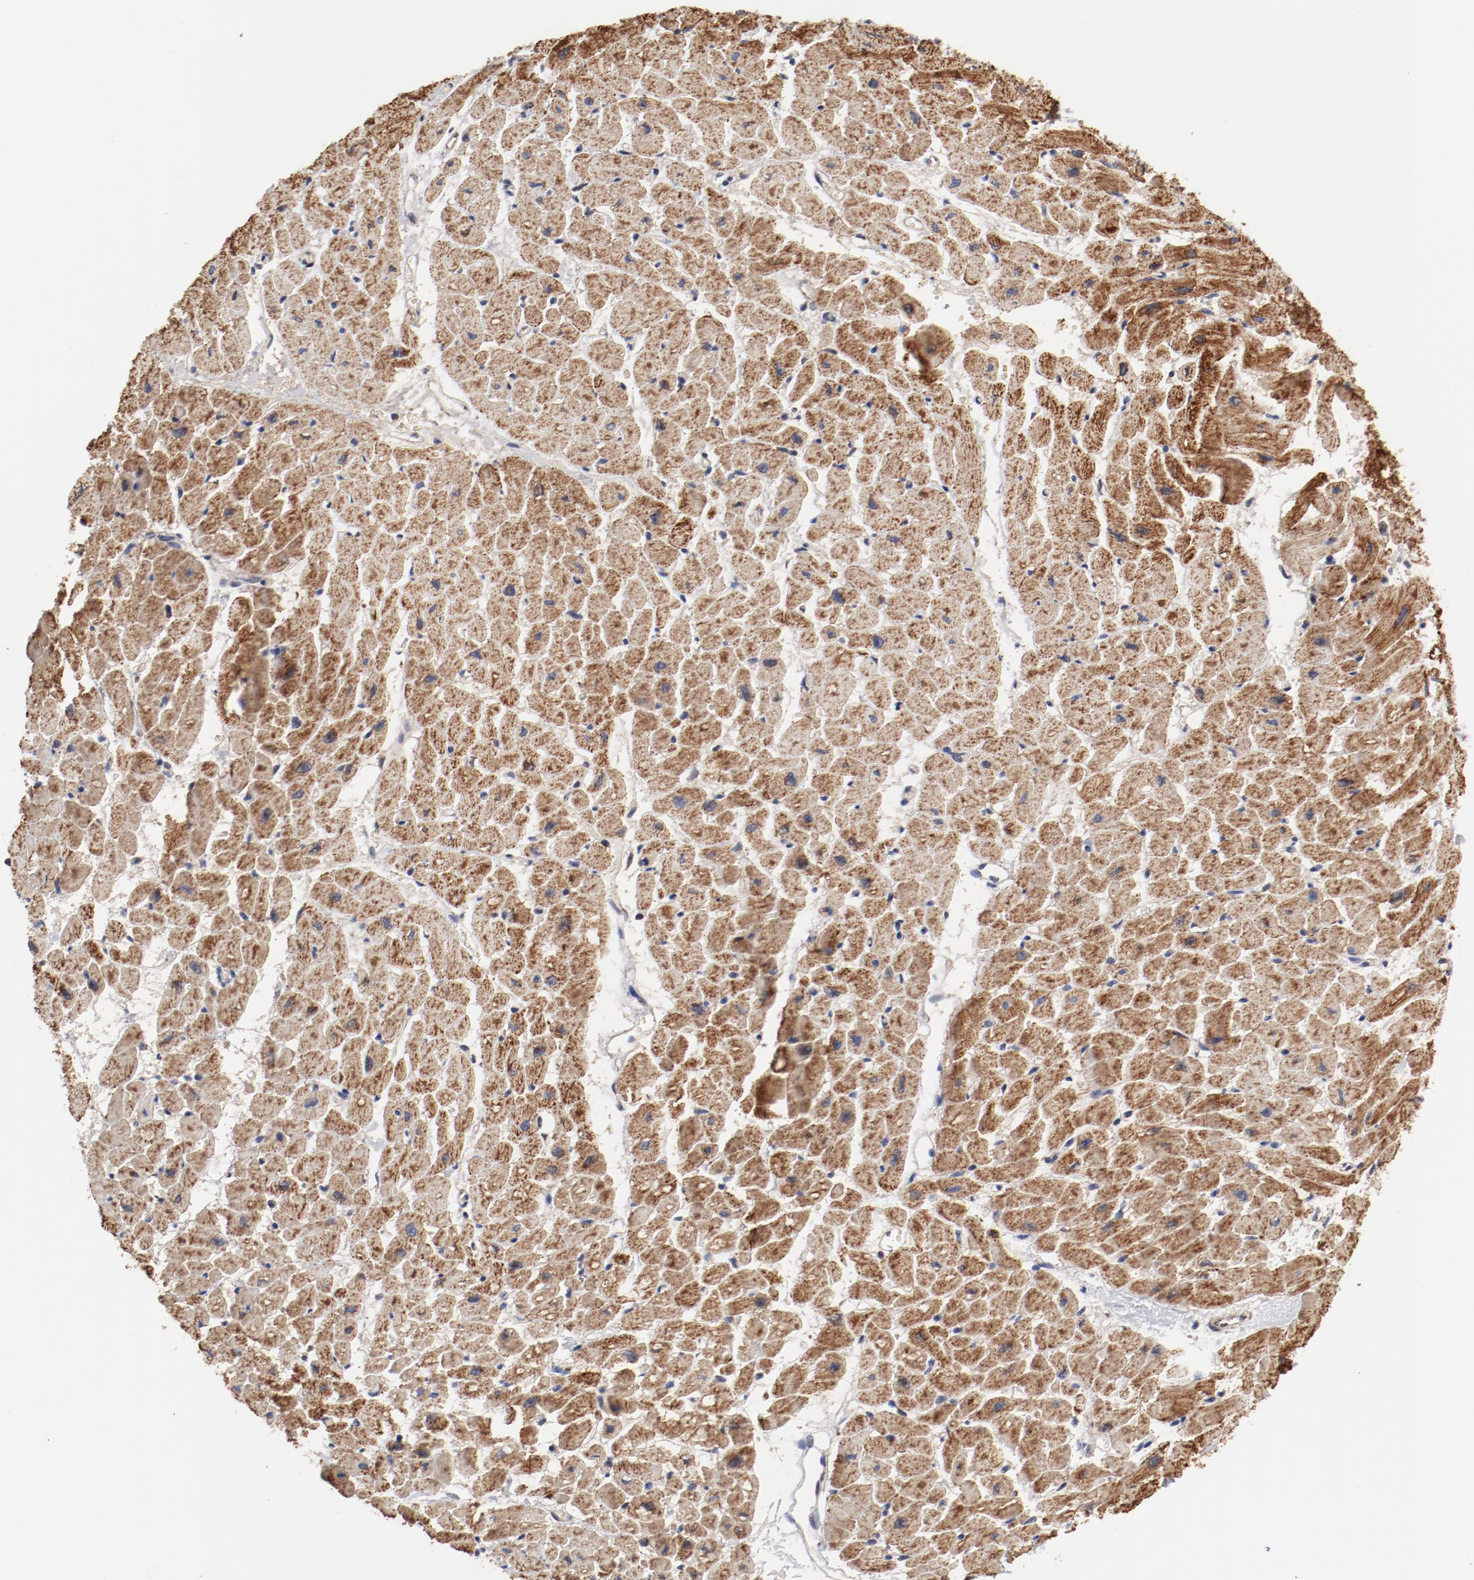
{"staining": {"intensity": "strong", "quantity": ">75%", "location": "cytoplasmic/membranous"}, "tissue": "heart muscle", "cell_type": "Cardiomyocytes", "image_type": "normal", "snomed": [{"axis": "morphology", "description": "Normal tissue, NOS"}, {"axis": "topography", "description": "Heart"}], "caption": "A high-resolution micrograph shows immunohistochemistry (IHC) staining of normal heart muscle, which demonstrates strong cytoplasmic/membranous expression in about >75% of cardiomyocytes.", "gene": "NDUFV2", "patient": {"sex": "male", "age": 45}}